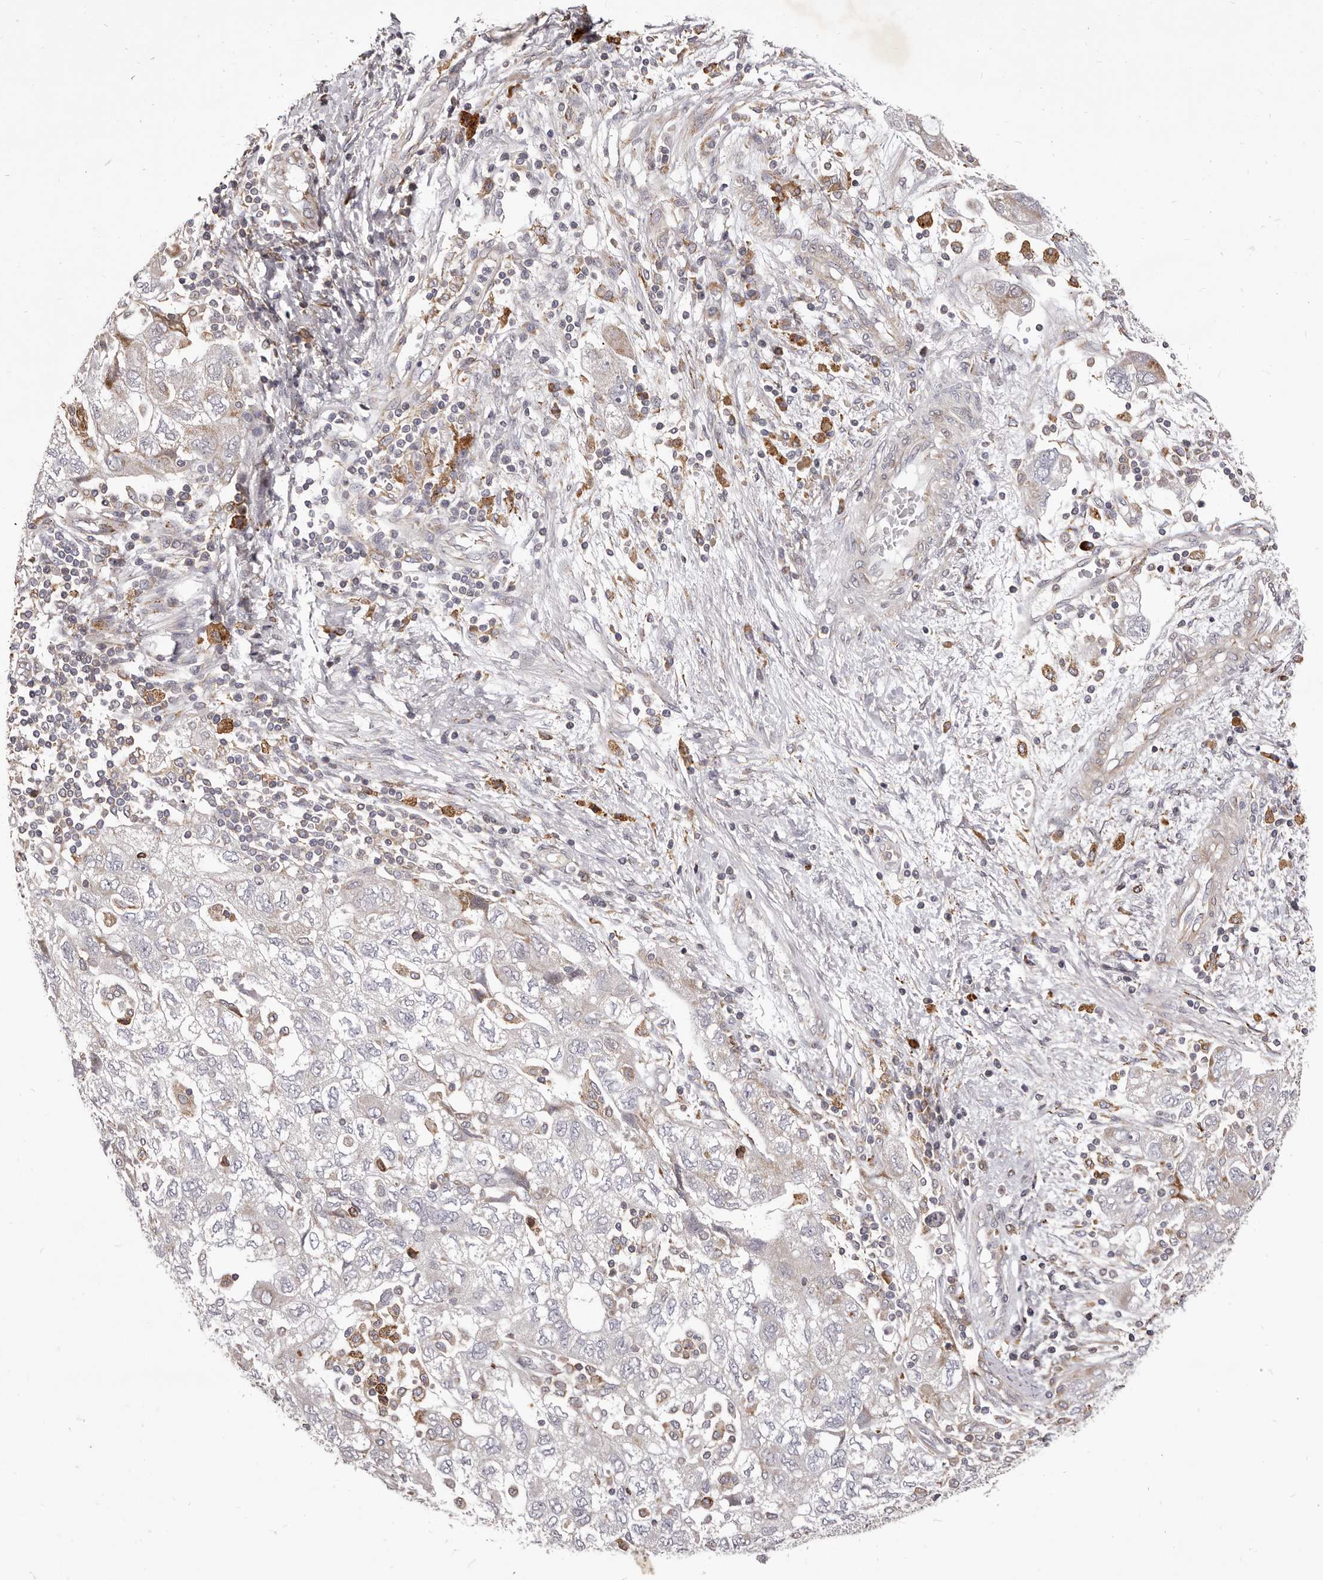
{"staining": {"intensity": "negative", "quantity": "none", "location": "none"}, "tissue": "ovarian cancer", "cell_type": "Tumor cells", "image_type": "cancer", "snomed": [{"axis": "morphology", "description": "Carcinoma, NOS"}, {"axis": "morphology", "description": "Cystadenocarcinoma, serous, NOS"}, {"axis": "topography", "description": "Ovary"}], "caption": "The photomicrograph demonstrates no staining of tumor cells in ovarian cancer (carcinoma).", "gene": "ALPK1", "patient": {"sex": "female", "age": 69}}